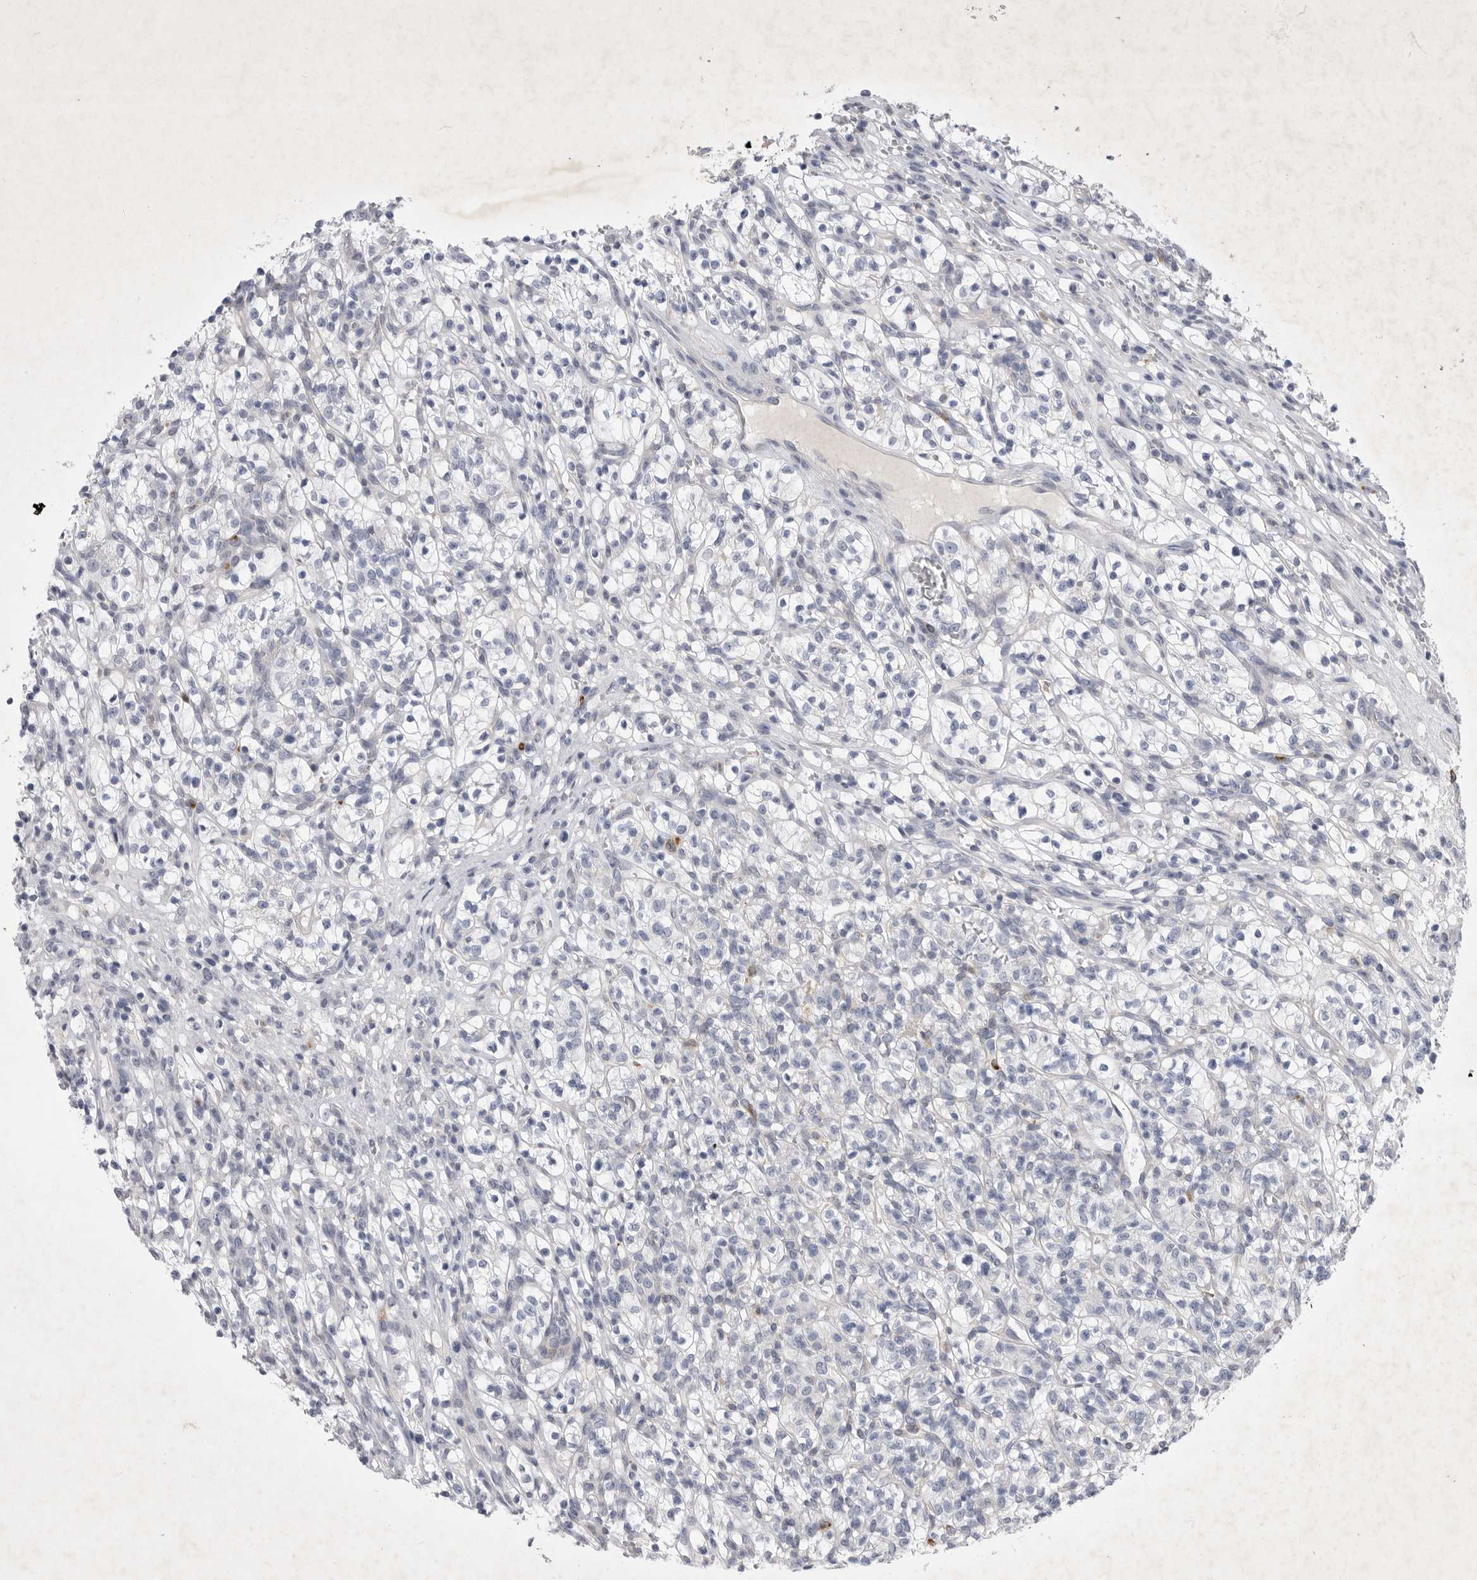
{"staining": {"intensity": "negative", "quantity": "none", "location": "none"}, "tissue": "renal cancer", "cell_type": "Tumor cells", "image_type": "cancer", "snomed": [{"axis": "morphology", "description": "Adenocarcinoma, NOS"}, {"axis": "topography", "description": "Kidney"}], "caption": "There is no significant positivity in tumor cells of renal adenocarcinoma.", "gene": "SIGLEC10", "patient": {"sex": "female", "age": 57}}